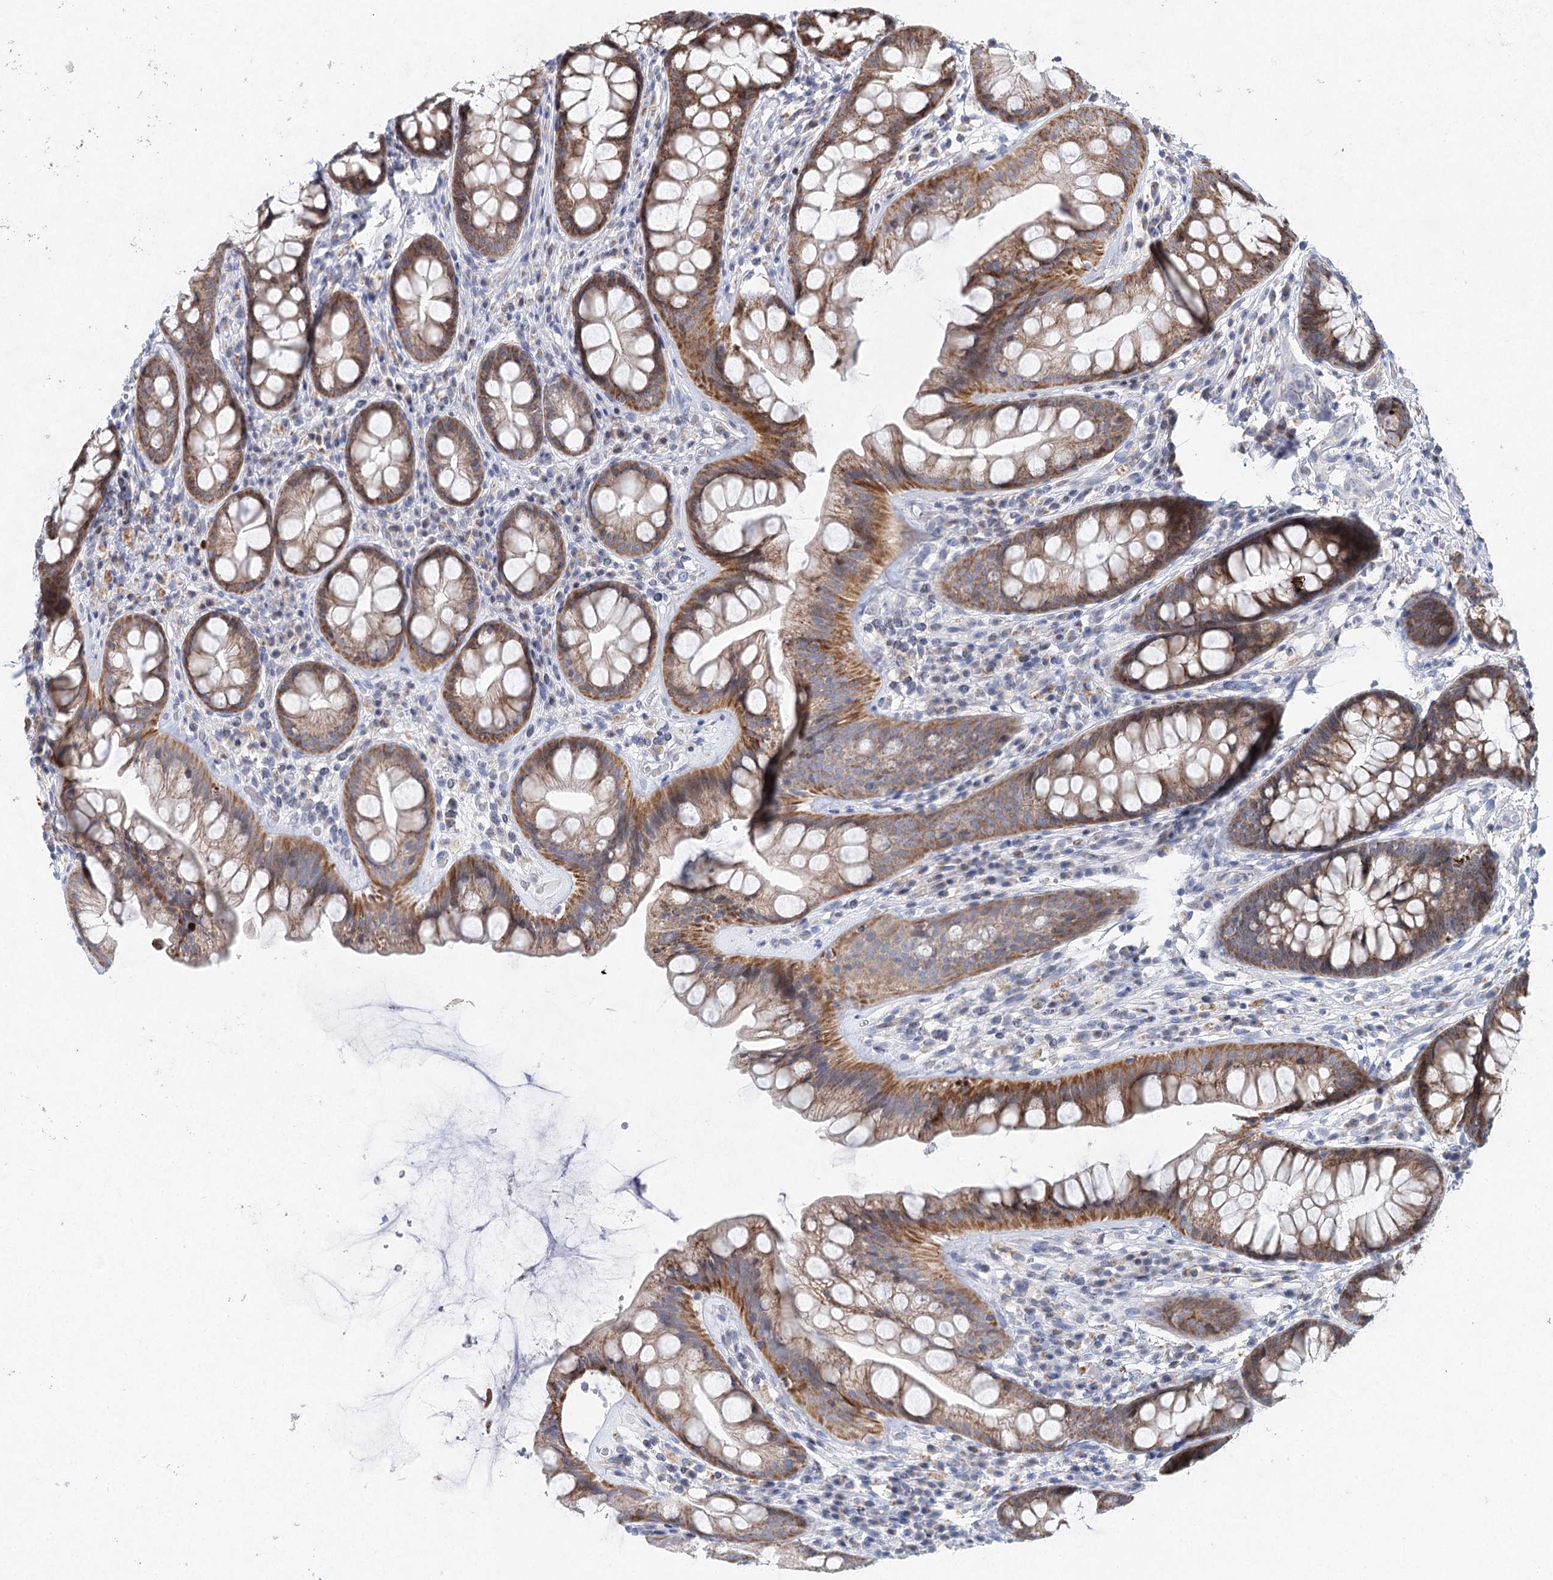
{"staining": {"intensity": "moderate", "quantity": ">75%", "location": "cytoplasmic/membranous"}, "tissue": "rectum", "cell_type": "Glandular cells", "image_type": "normal", "snomed": [{"axis": "morphology", "description": "Normal tissue, NOS"}, {"axis": "topography", "description": "Rectum"}], "caption": "Immunohistochemical staining of unremarkable human rectum displays medium levels of moderate cytoplasmic/membranous staining in about >75% of glandular cells. (DAB (3,3'-diaminobenzidine) = brown stain, brightfield microscopy at high magnification).", "gene": "XPO6", "patient": {"sex": "male", "age": 74}}